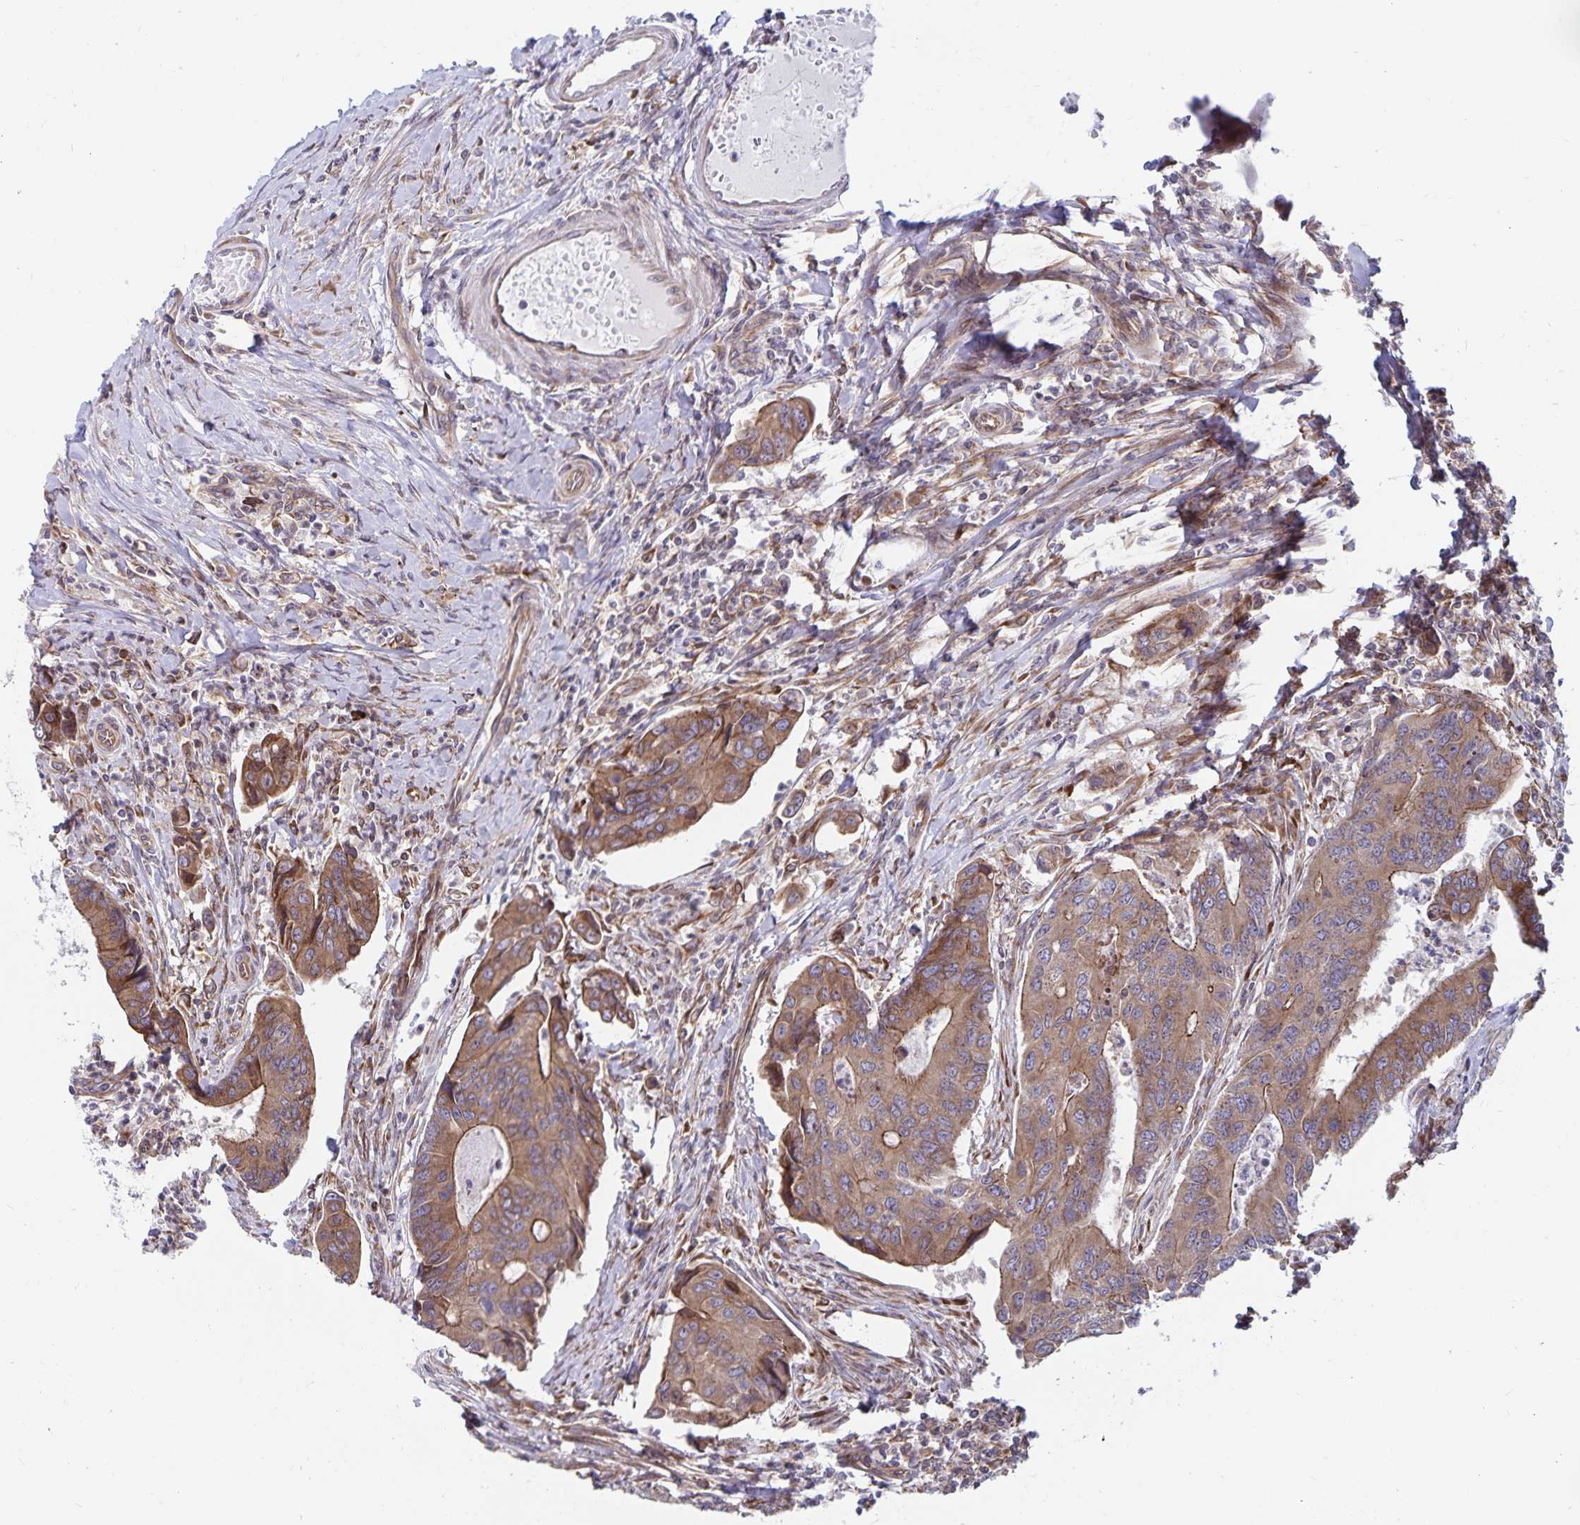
{"staining": {"intensity": "moderate", "quantity": ">75%", "location": "cytoplasmic/membranous"}, "tissue": "colorectal cancer", "cell_type": "Tumor cells", "image_type": "cancer", "snomed": [{"axis": "morphology", "description": "Adenocarcinoma, NOS"}, {"axis": "topography", "description": "Colon"}], "caption": "High-magnification brightfield microscopy of colorectal adenocarcinoma stained with DAB (brown) and counterstained with hematoxylin (blue). tumor cells exhibit moderate cytoplasmic/membranous staining is seen in approximately>75% of cells.", "gene": "SEC62", "patient": {"sex": "female", "age": 67}}